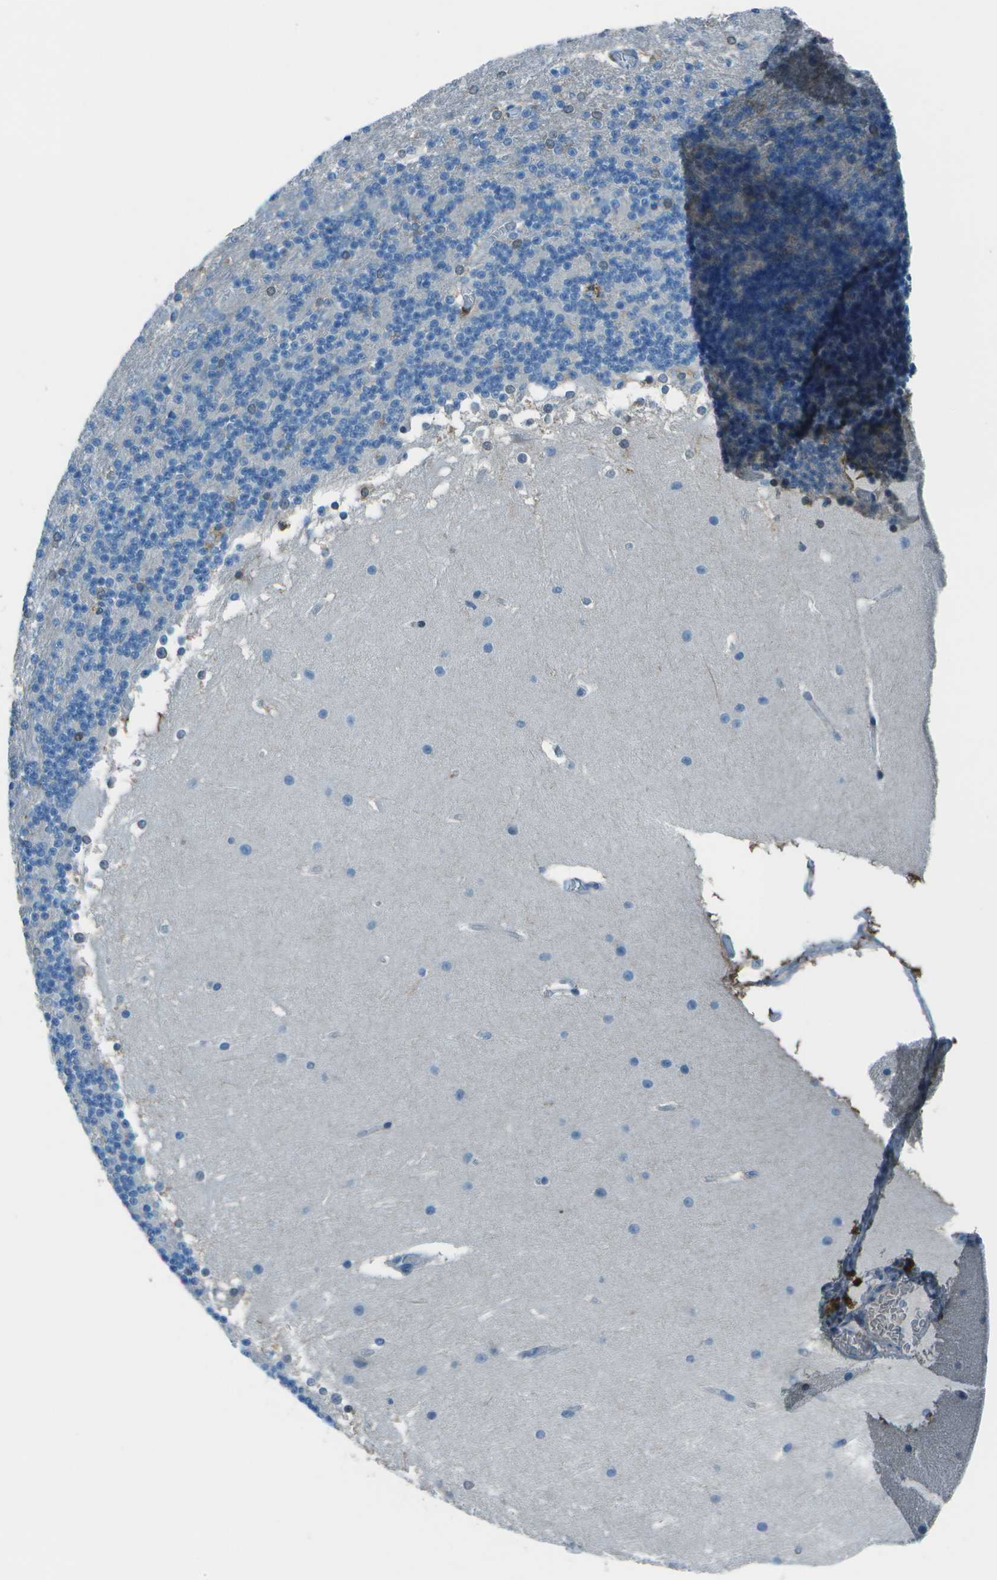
{"staining": {"intensity": "weak", "quantity": "<25%", "location": "cytoplasmic/membranous"}, "tissue": "cerebellum", "cell_type": "Cells in granular layer", "image_type": "normal", "snomed": [{"axis": "morphology", "description": "Normal tissue, NOS"}, {"axis": "topography", "description": "Cerebellum"}], "caption": "Cells in granular layer show no significant staining in unremarkable cerebellum. The staining was performed using DAB to visualize the protein expression in brown, while the nuclei were stained in blue with hematoxylin (Magnification: 20x).", "gene": "FGF1", "patient": {"sex": "female", "age": 19}}